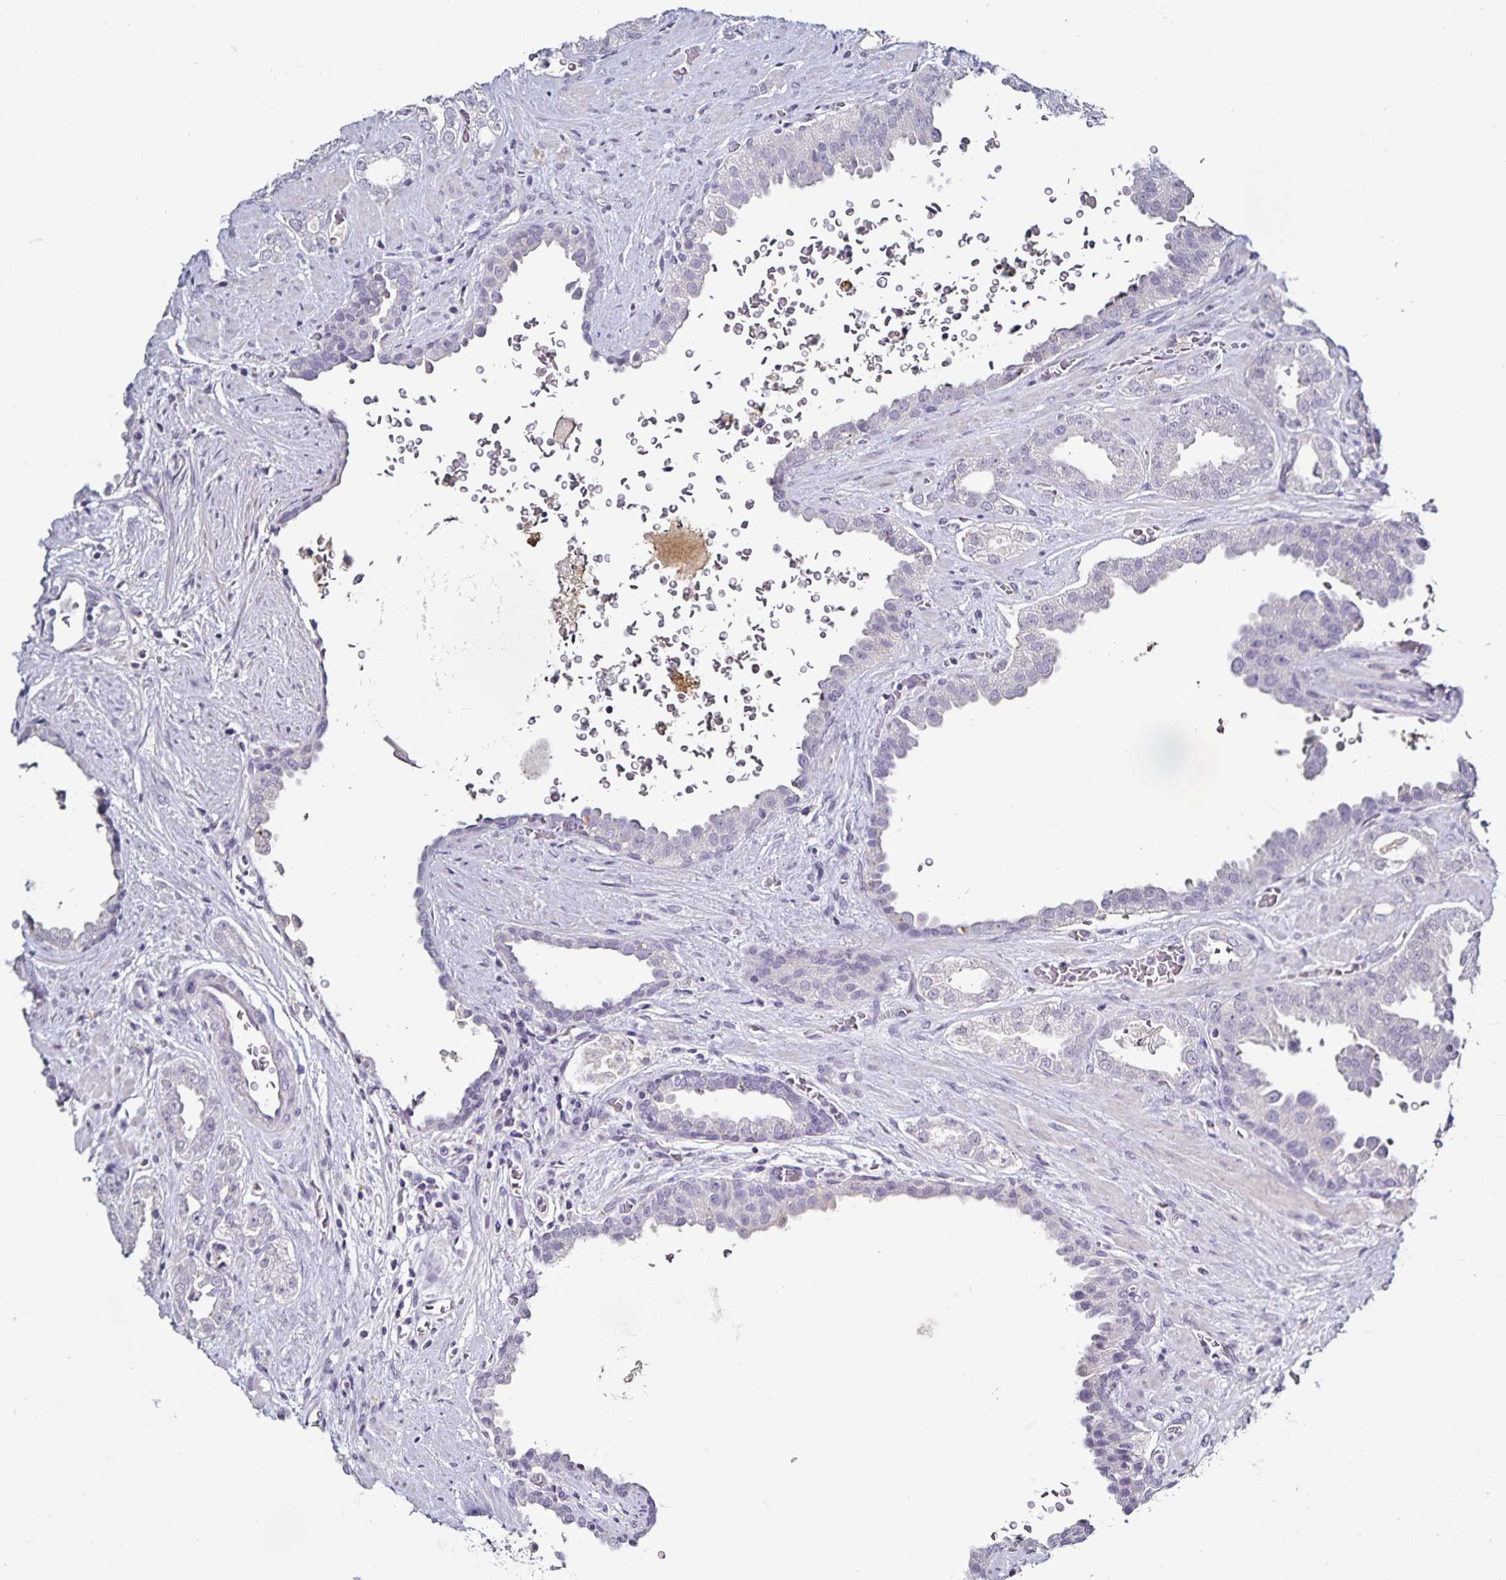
{"staining": {"intensity": "negative", "quantity": "none", "location": "none"}, "tissue": "prostate cancer", "cell_type": "Tumor cells", "image_type": "cancer", "snomed": [{"axis": "morphology", "description": "Adenocarcinoma, Low grade"}, {"axis": "topography", "description": "Prostate"}], "caption": "The photomicrograph displays no significant staining in tumor cells of low-grade adenocarcinoma (prostate).", "gene": "TTR", "patient": {"sex": "male", "age": 67}}